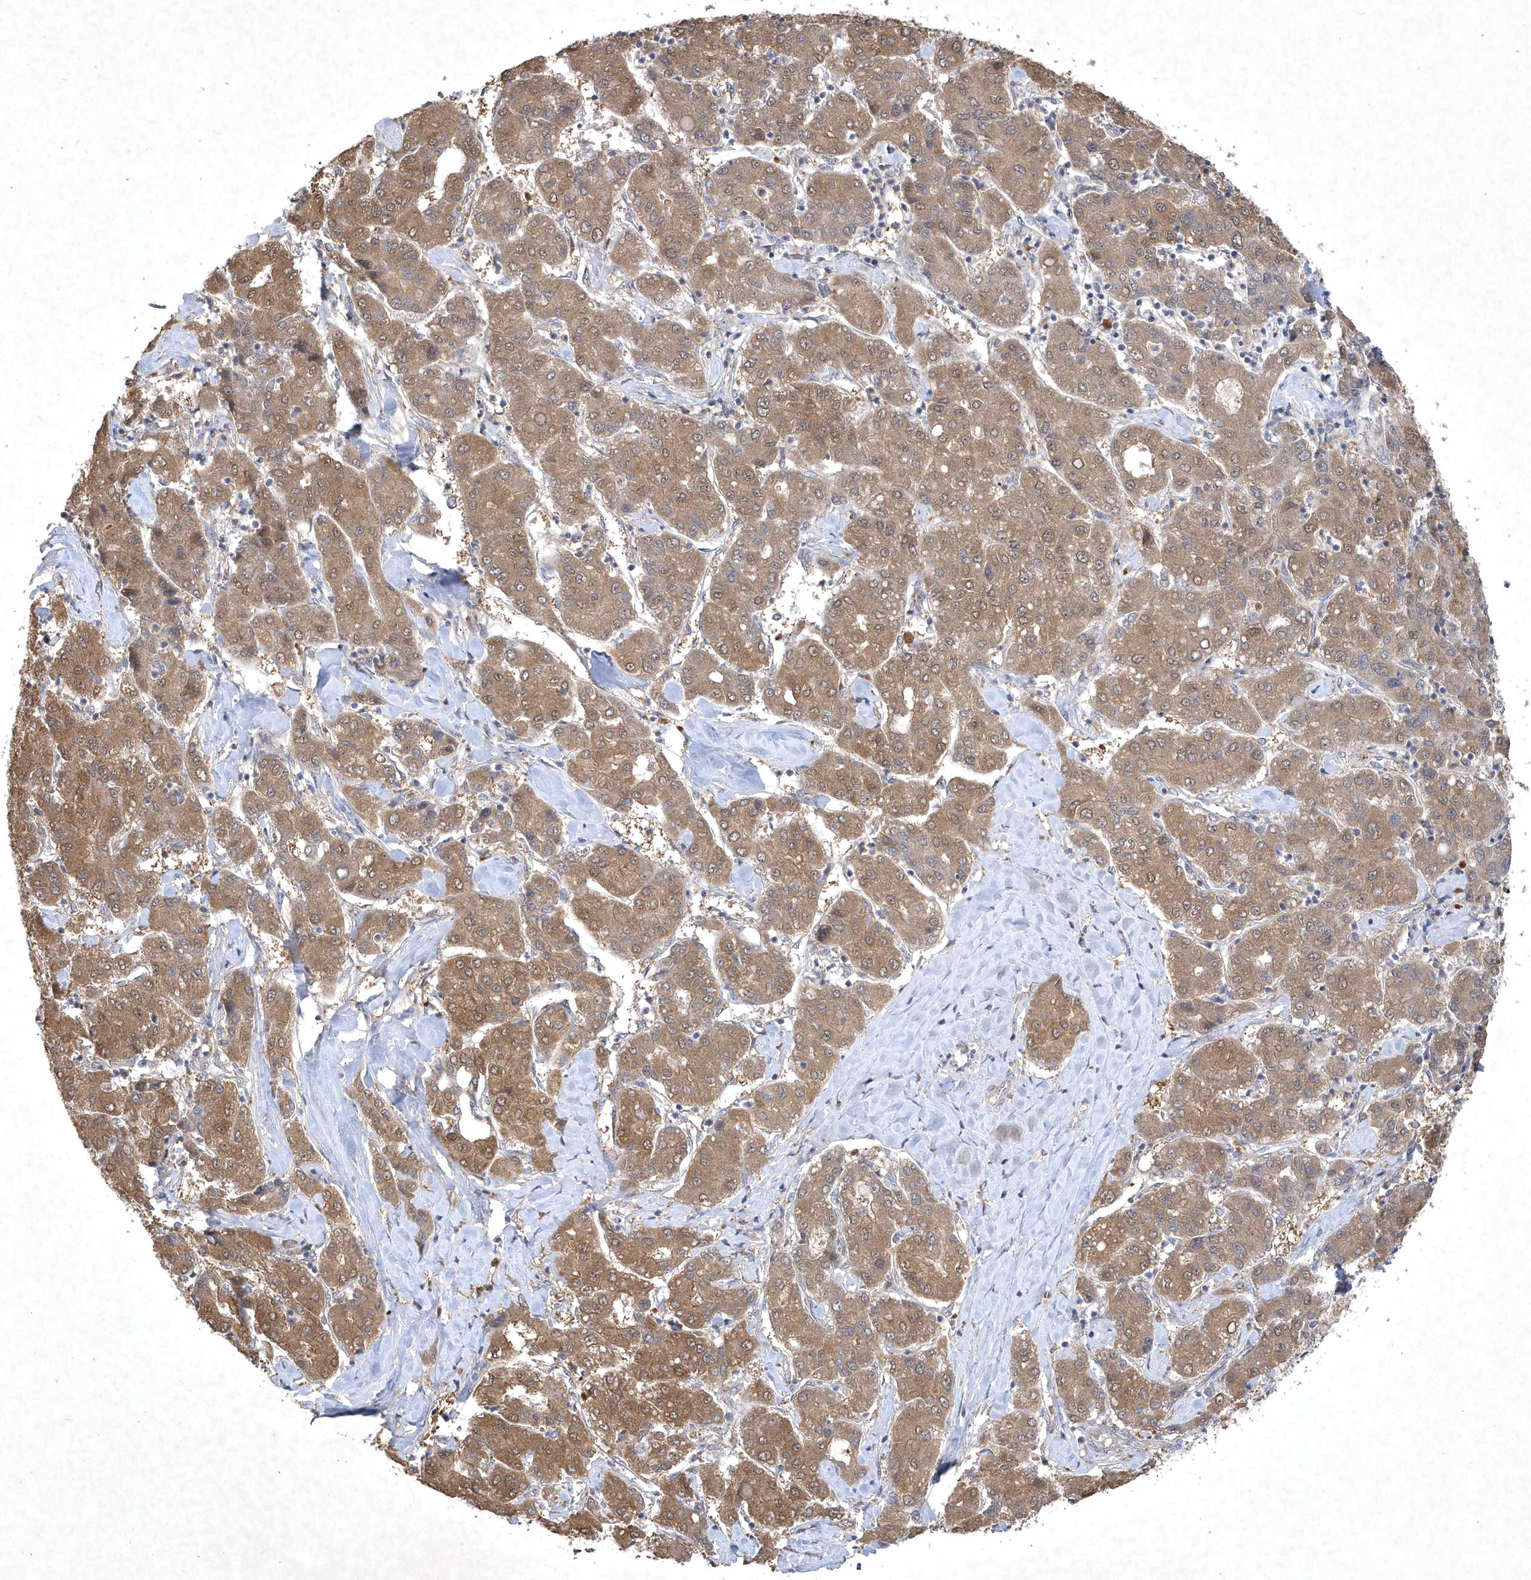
{"staining": {"intensity": "moderate", "quantity": ">75%", "location": "cytoplasmic/membranous"}, "tissue": "liver cancer", "cell_type": "Tumor cells", "image_type": "cancer", "snomed": [{"axis": "morphology", "description": "Carcinoma, Hepatocellular, NOS"}, {"axis": "topography", "description": "Liver"}], "caption": "Hepatocellular carcinoma (liver) tissue exhibits moderate cytoplasmic/membranous positivity in approximately >75% of tumor cells", "gene": "AKR7A2", "patient": {"sex": "male", "age": 65}}